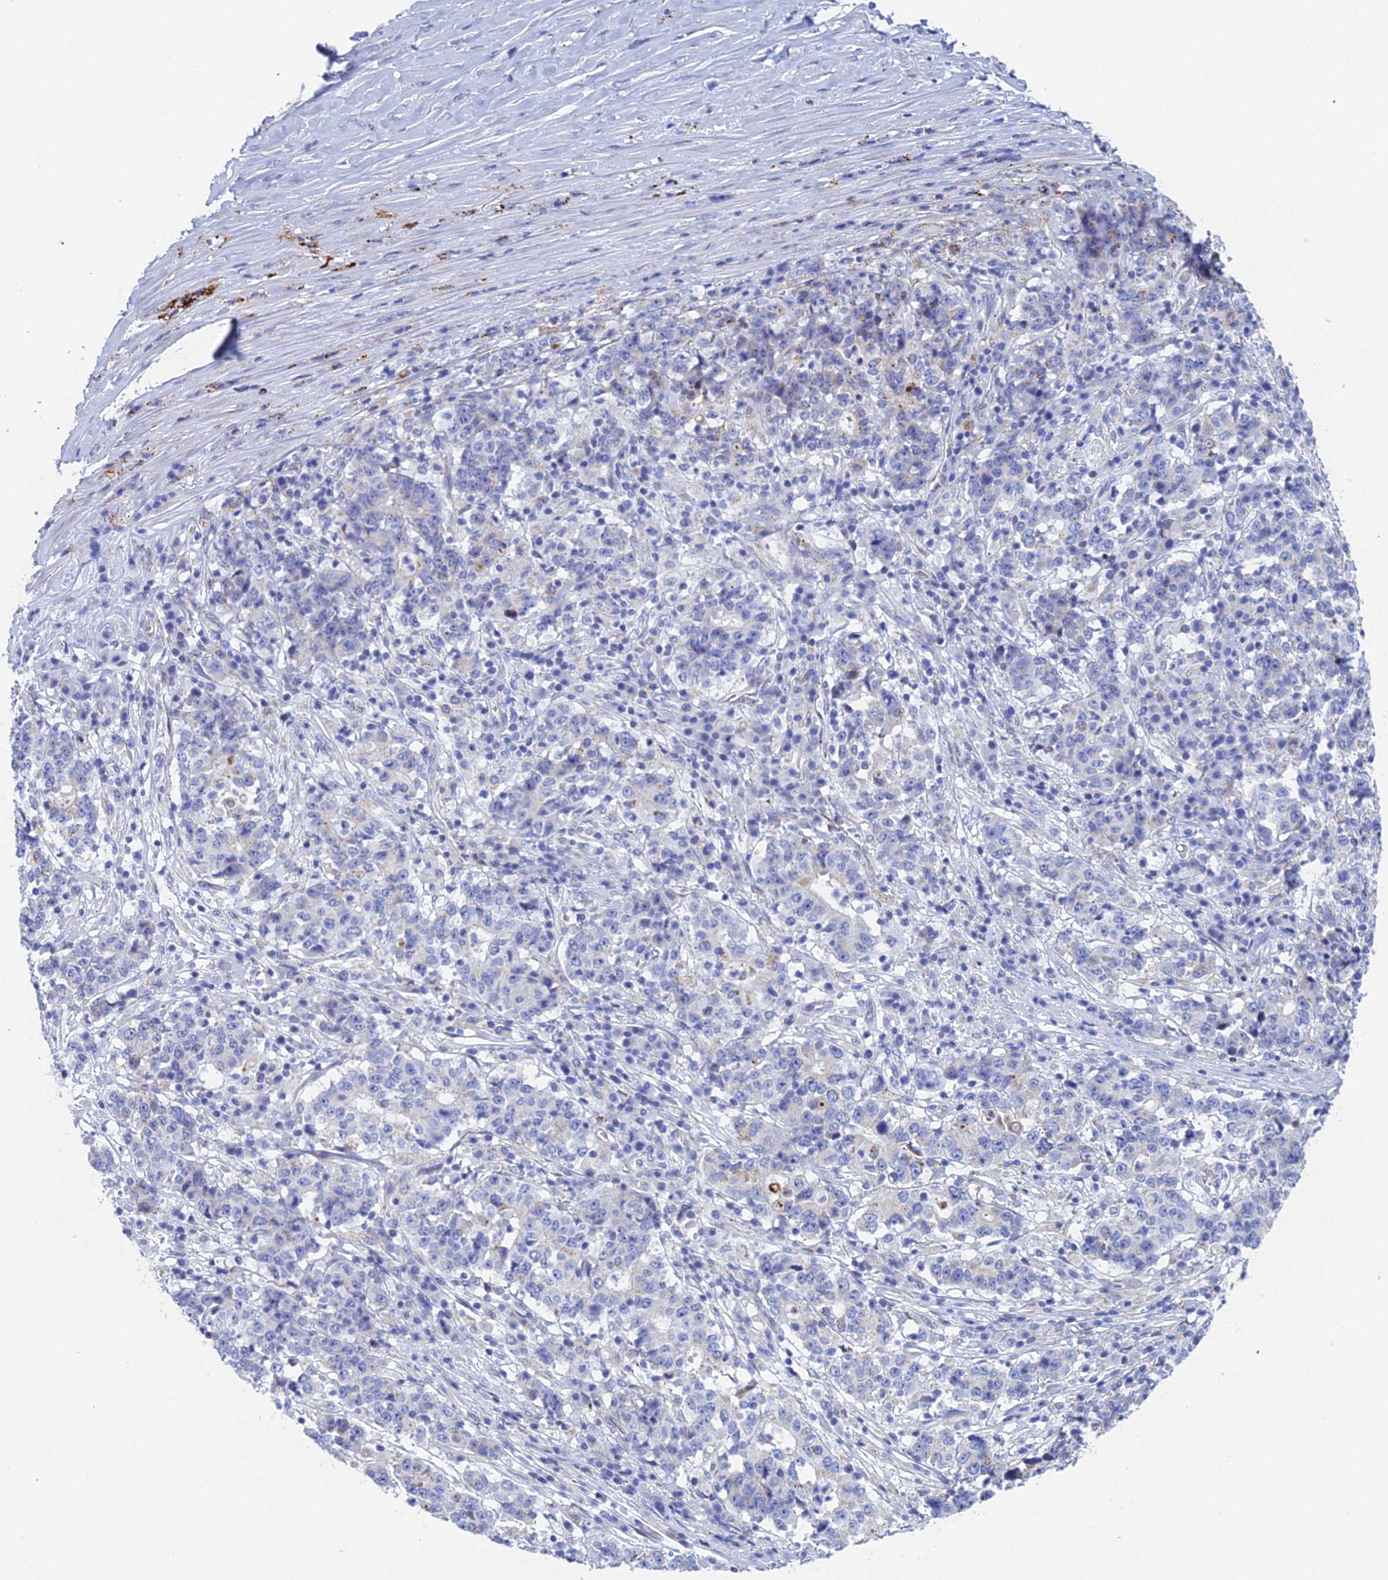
{"staining": {"intensity": "negative", "quantity": "none", "location": "none"}, "tissue": "stomach cancer", "cell_type": "Tumor cells", "image_type": "cancer", "snomed": [{"axis": "morphology", "description": "Adenocarcinoma, NOS"}, {"axis": "topography", "description": "Stomach"}], "caption": "An image of stomach adenocarcinoma stained for a protein demonstrates no brown staining in tumor cells.", "gene": "CFAP210", "patient": {"sex": "male", "age": 59}}